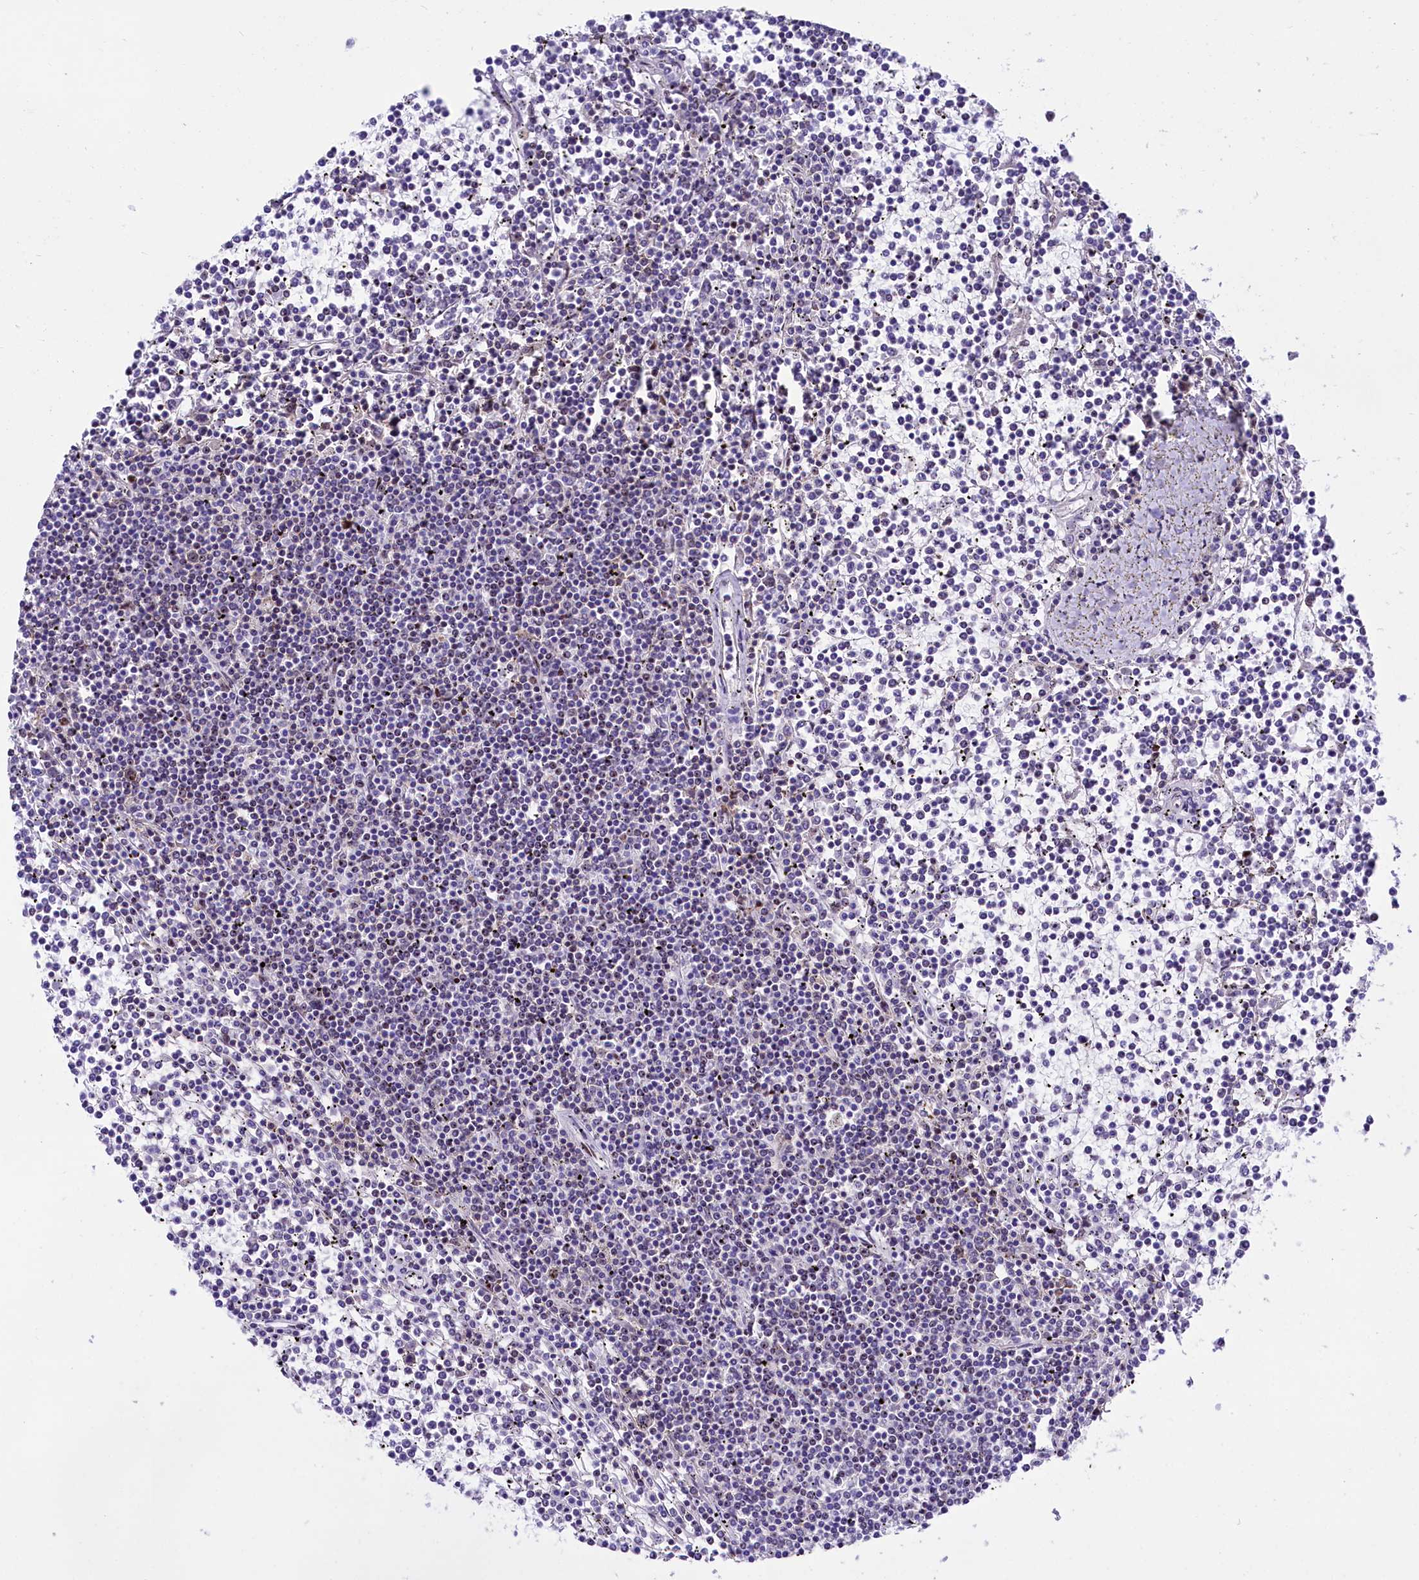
{"staining": {"intensity": "negative", "quantity": "none", "location": "none"}, "tissue": "lymphoma", "cell_type": "Tumor cells", "image_type": "cancer", "snomed": [{"axis": "morphology", "description": "Malignant lymphoma, non-Hodgkin's type, Low grade"}, {"axis": "topography", "description": "Spleen"}], "caption": "Tumor cells are negative for brown protein staining in low-grade malignant lymphoma, non-Hodgkin's type.", "gene": "ANKS3", "patient": {"sex": "female", "age": 19}}